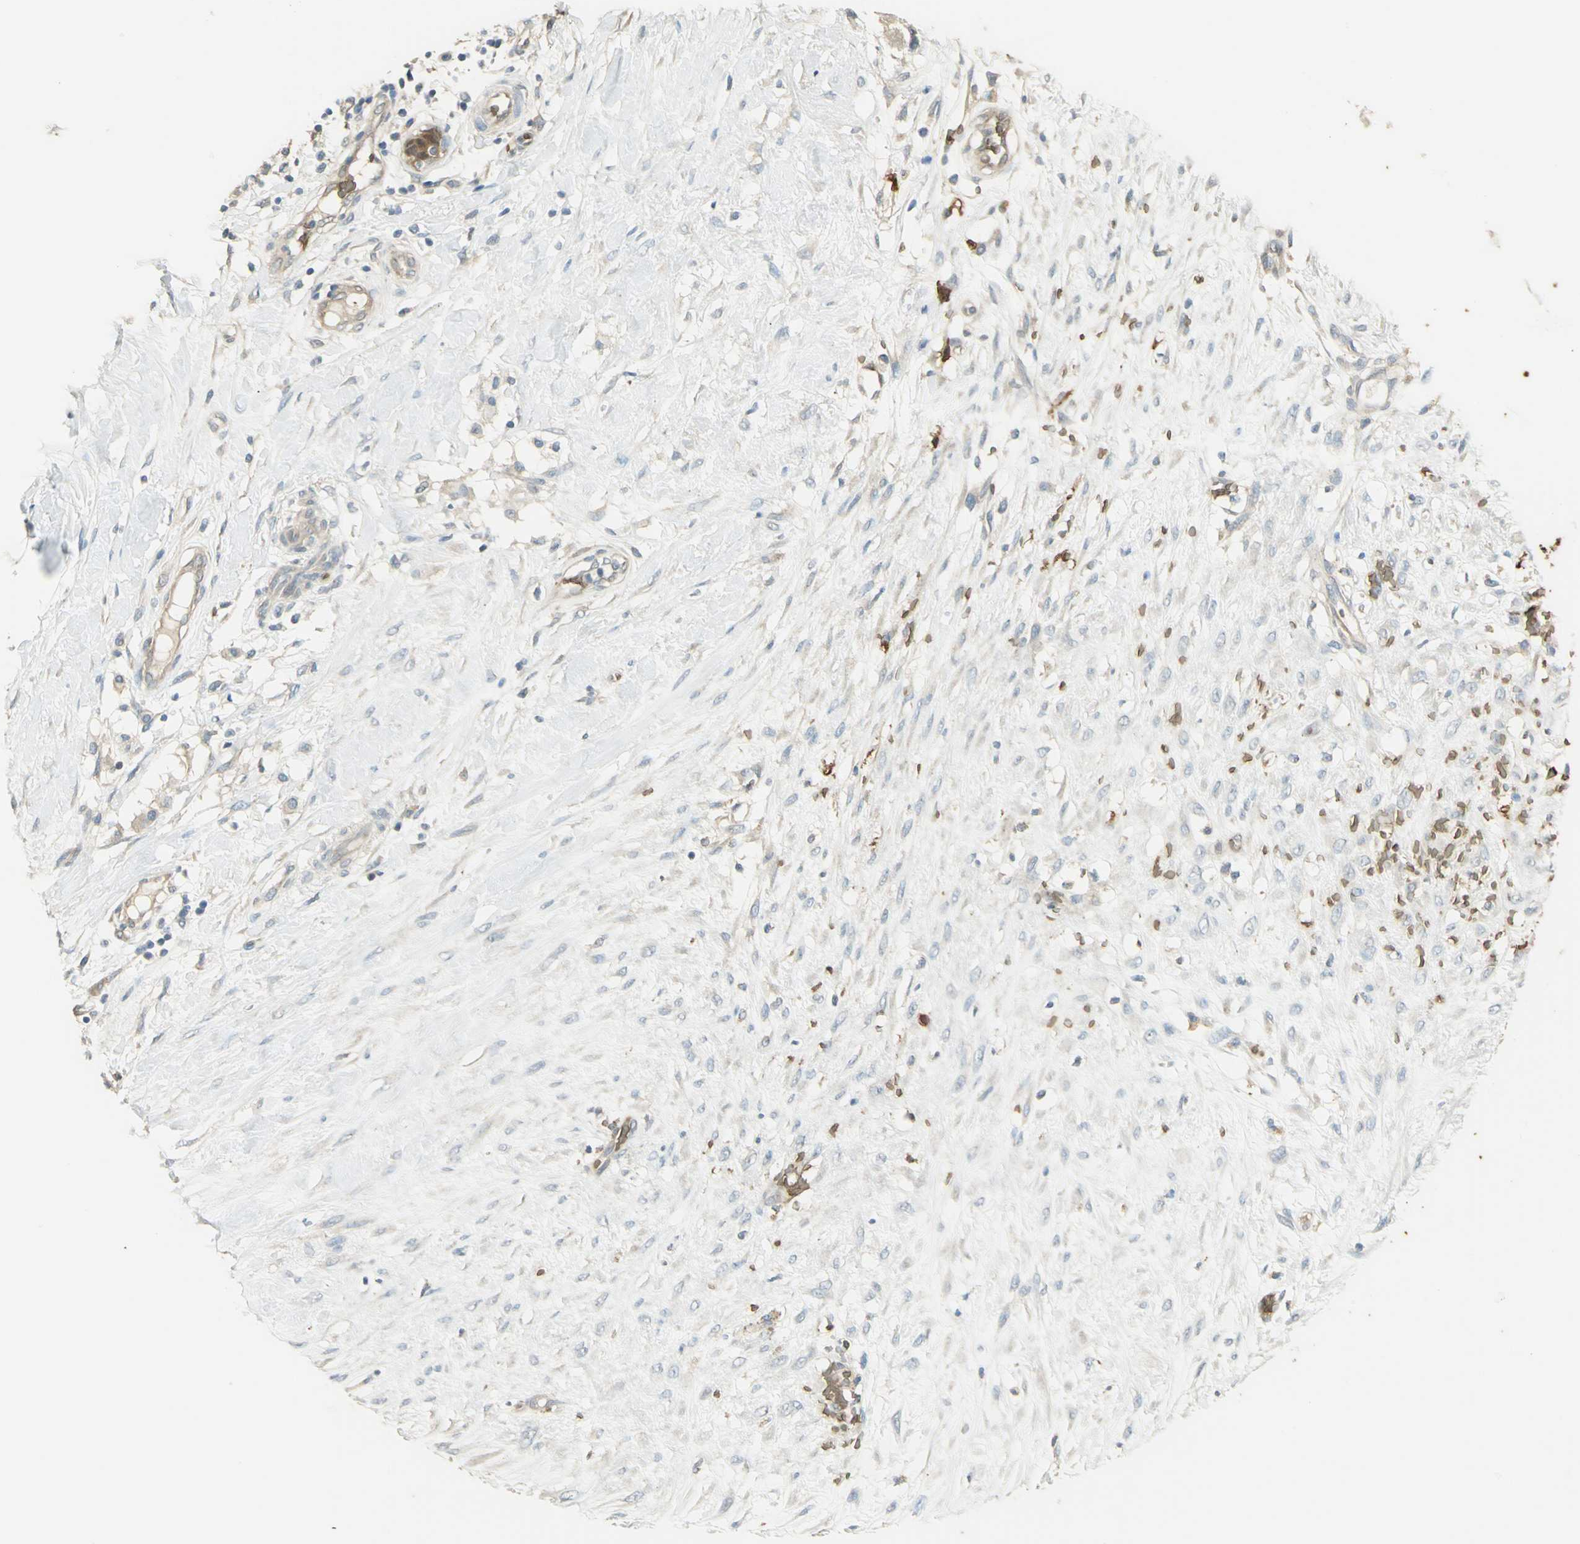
{"staining": {"intensity": "weak", "quantity": "<25%", "location": "cytoplasmic/membranous"}, "tissue": "breast cancer", "cell_type": "Tumor cells", "image_type": "cancer", "snomed": [{"axis": "morphology", "description": "Duct carcinoma"}, {"axis": "topography", "description": "Breast"}], "caption": "The IHC photomicrograph has no significant positivity in tumor cells of breast cancer tissue. Brightfield microscopy of IHC stained with DAB (3,3'-diaminobenzidine) (brown) and hematoxylin (blue), captured at high magnification.", "gene": "DDAH1", "patient": {"sex": "female", "age": 40}}